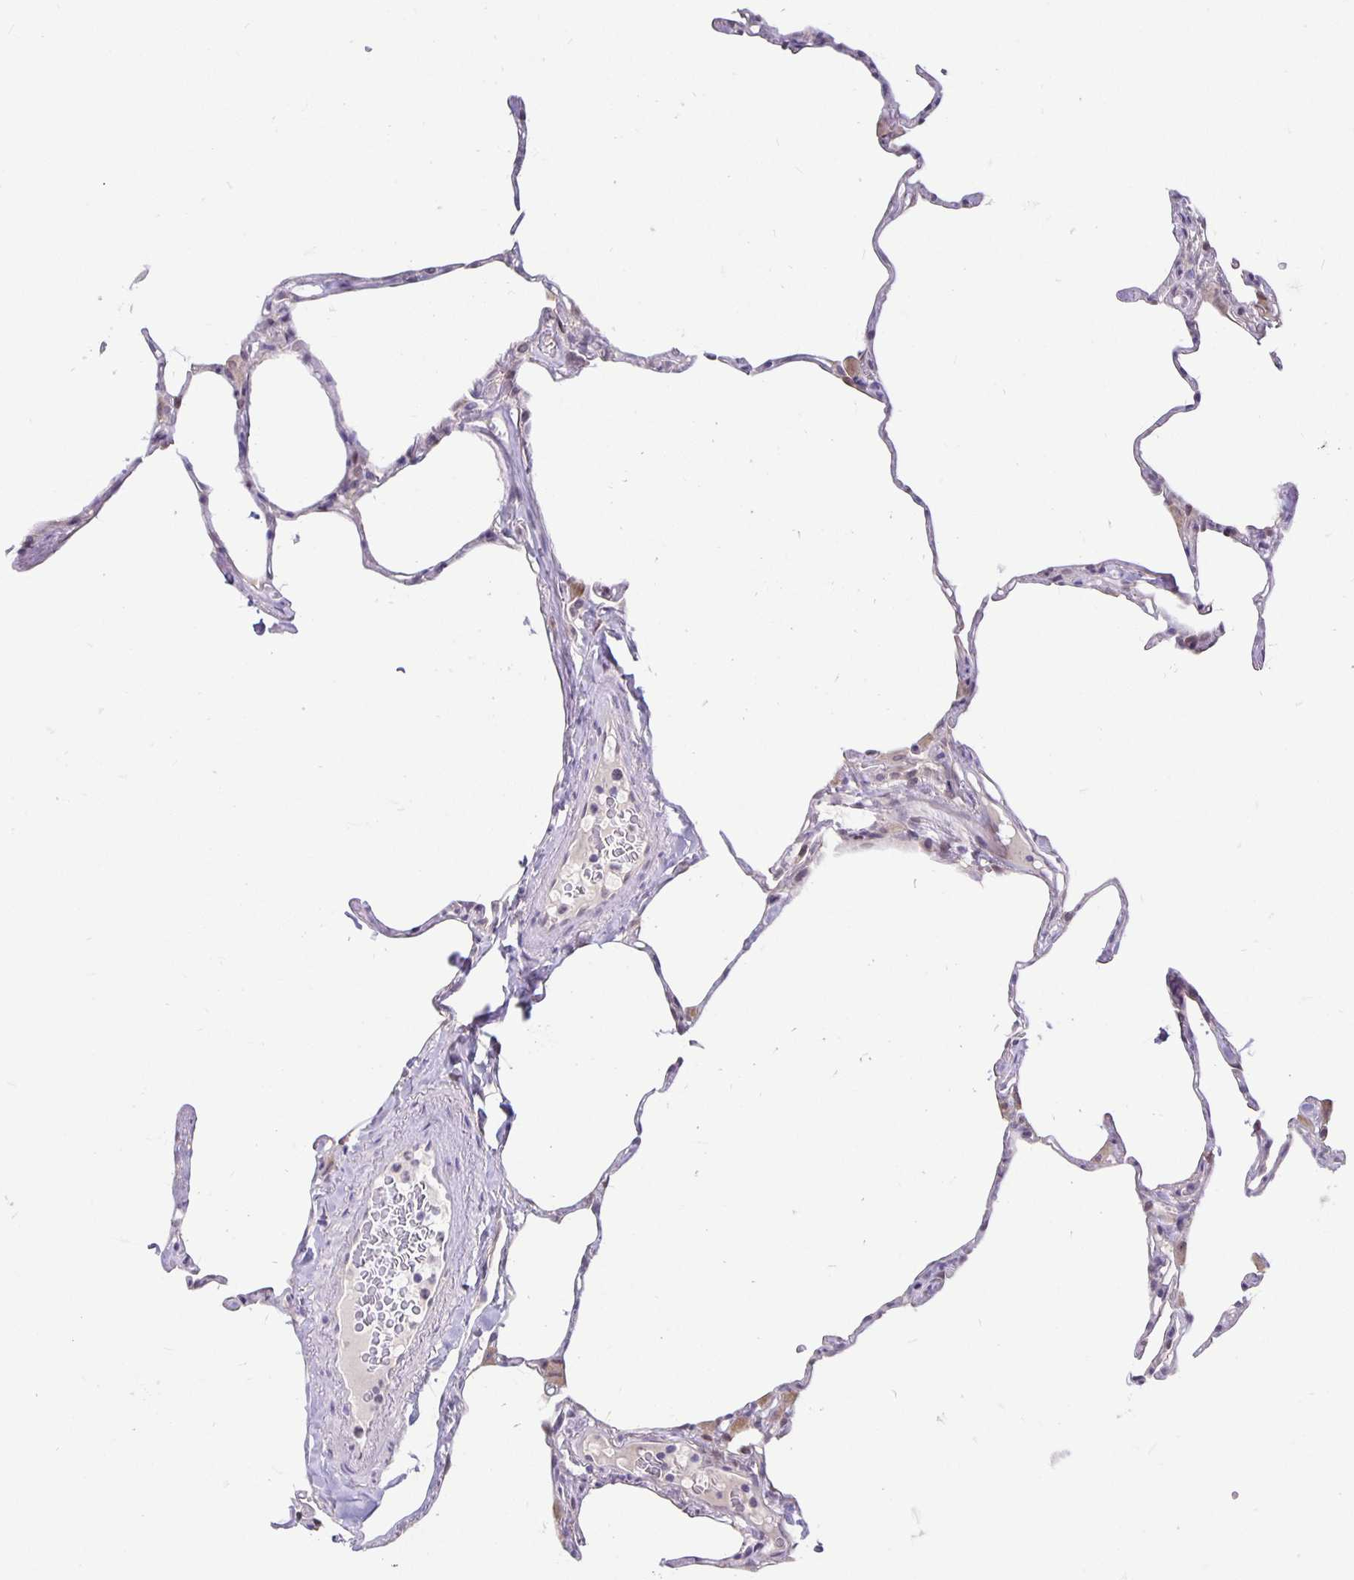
{"staining": {"intensity": "weak", "quantity": "25%-75%", "location": "cytoplasmic/membranous,nuclear"}, "tissue": "lung", "cell_type": "Alveolar cells", "image_type": "normal", "snomed": [{"axis": "morphology", "description": "Normal tissue, NOS"}, {"axis": "topography", "description": "Lung"}], "caption": "IHC (DAB) staining of benign human lung demonstrates weak cytoplasmic/membranous,nuclear protein positivity in about 25%-75% of alveolar cells. The protein is shown in brown color, while the nuclei are stained blue.", "gene": "TAX1BP3", "patient": {"sex": "male", "age": 65}}